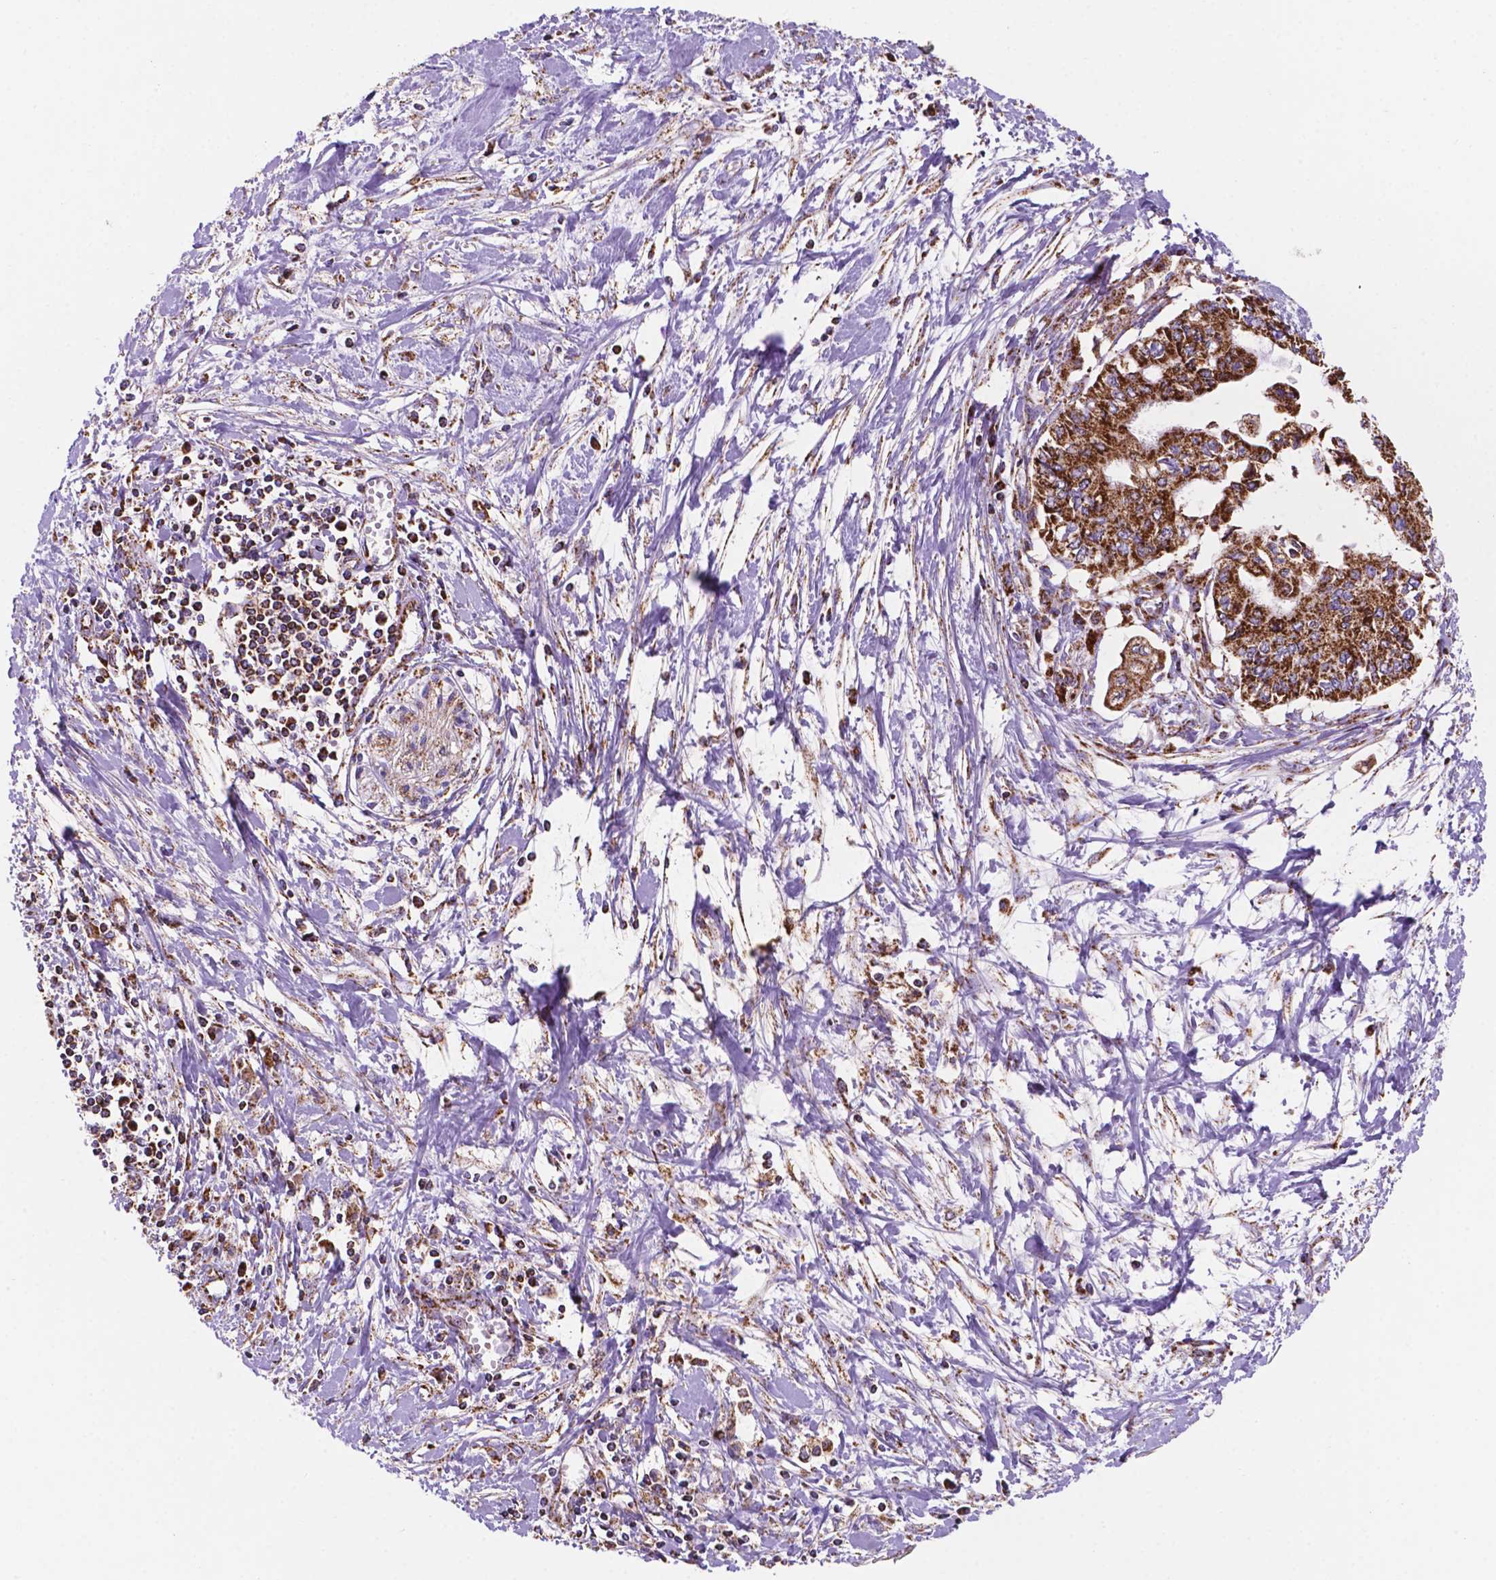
{"staining": {"intensity": "strong", "quantity": ">75%", "location": "cytoplasmic/membranous"}, "tissue": "pancreatic cancer", "cell_type": "Tumor cells", "image_type": "cancer", "snomed": [{"axis": "morphology", "description": "Adenocarcinoma, NOS"}, {"axis": "topography", "description": "Pancreas"}], "caption": "Immunohistochemistry (IHC) of adenocarcinoma (pancreatic) exhibits high levels of strong cytoplasmic/membranous staining in about >75% of tumor cells.", "gene": "HSPD1", "patient": {"sex": "female", "age": 61}}